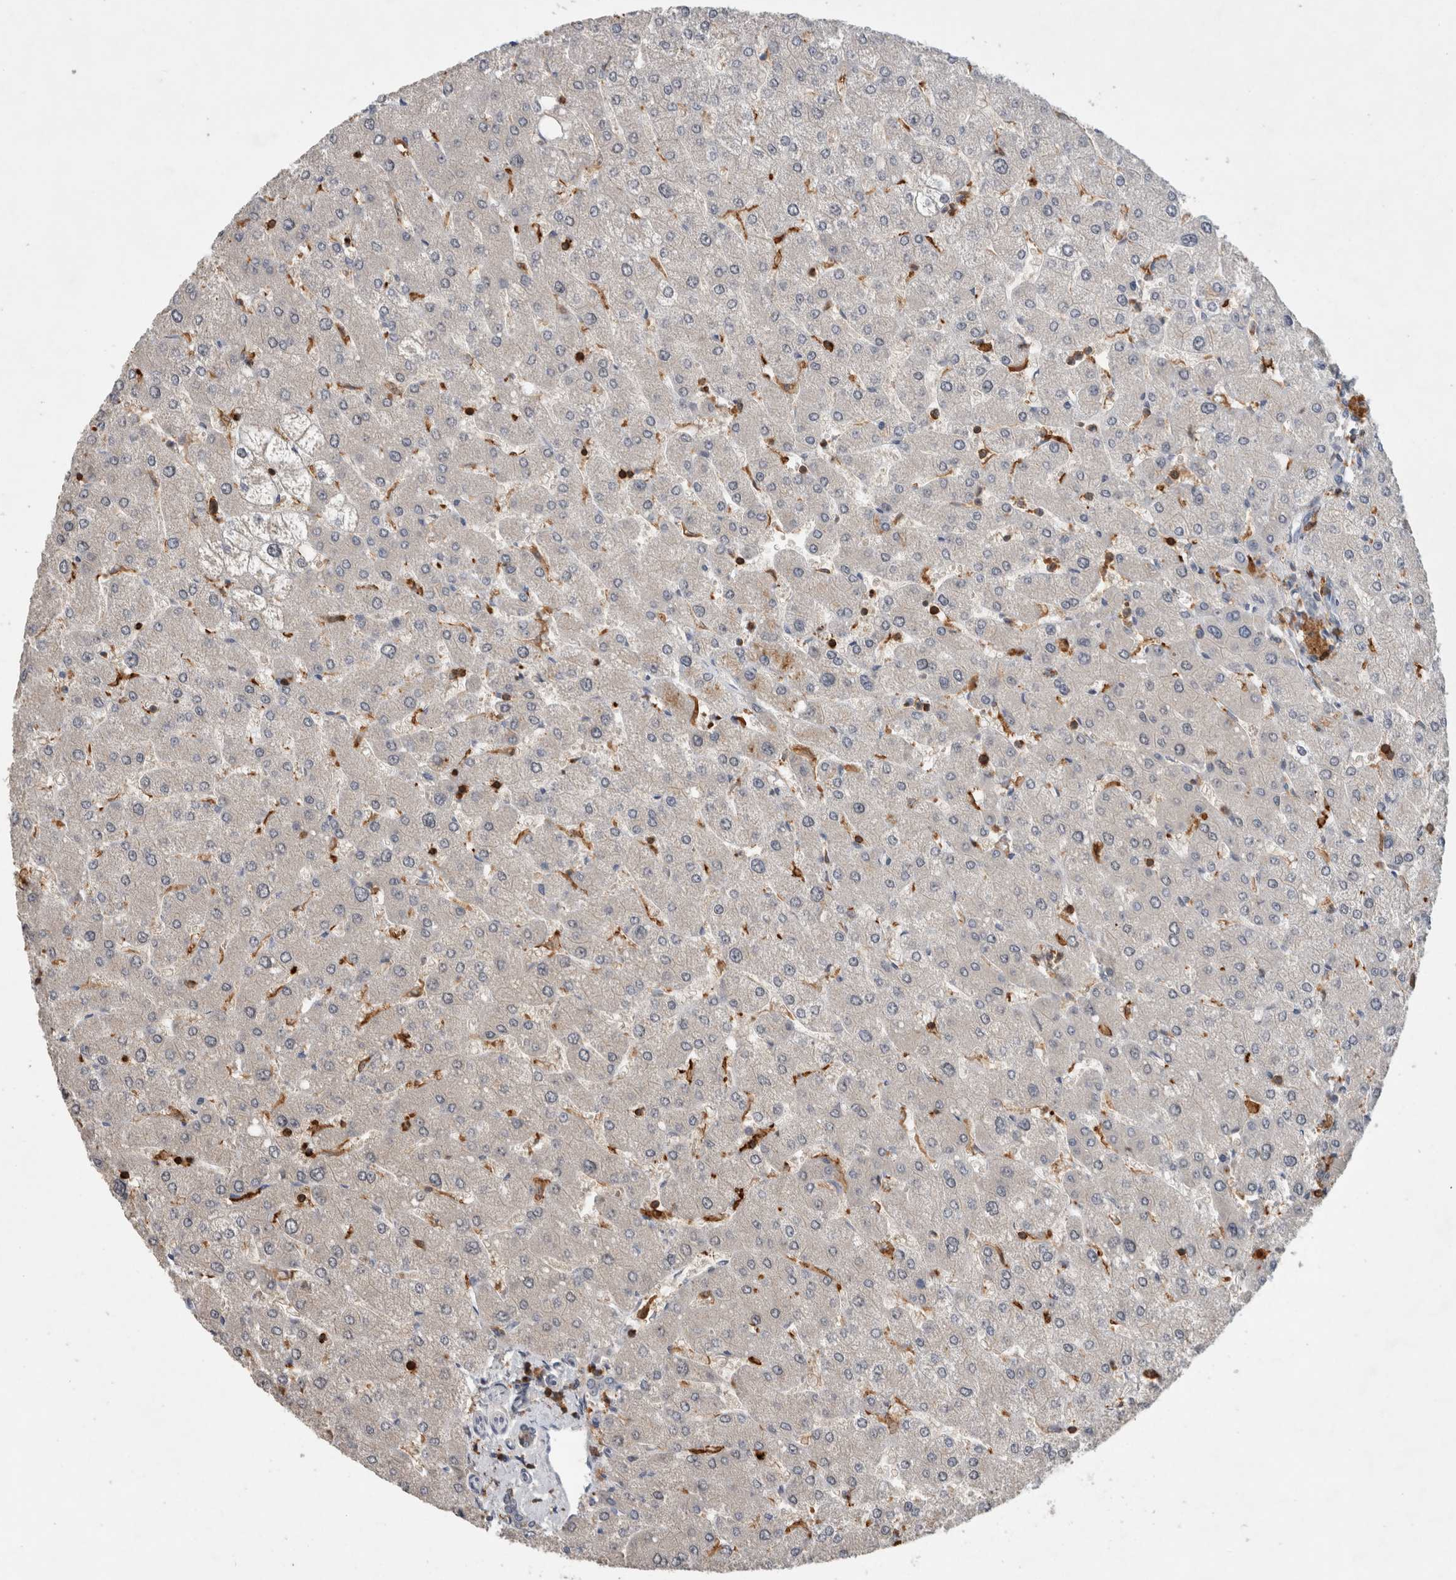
{"staining": {"intensity": "negative", "quantity": "none", "location": "none"}, "tissue": "liver", "cell_type": "Cholangiocytes", "image_type": "normal", "snomed": [{"axis": "morphology", "description": "Normal tissue, NOS"}, {"axis": "topography", "description": "Liver"}], "caption": "IHC image of normal human liver stained for a protein (brown), which demonstrates no expression in cholangiocytes. (DAB IHC with hematoxylin counter stain).", "gene": "GFRA2", "patient": {"sex": "male", "age": 55}}